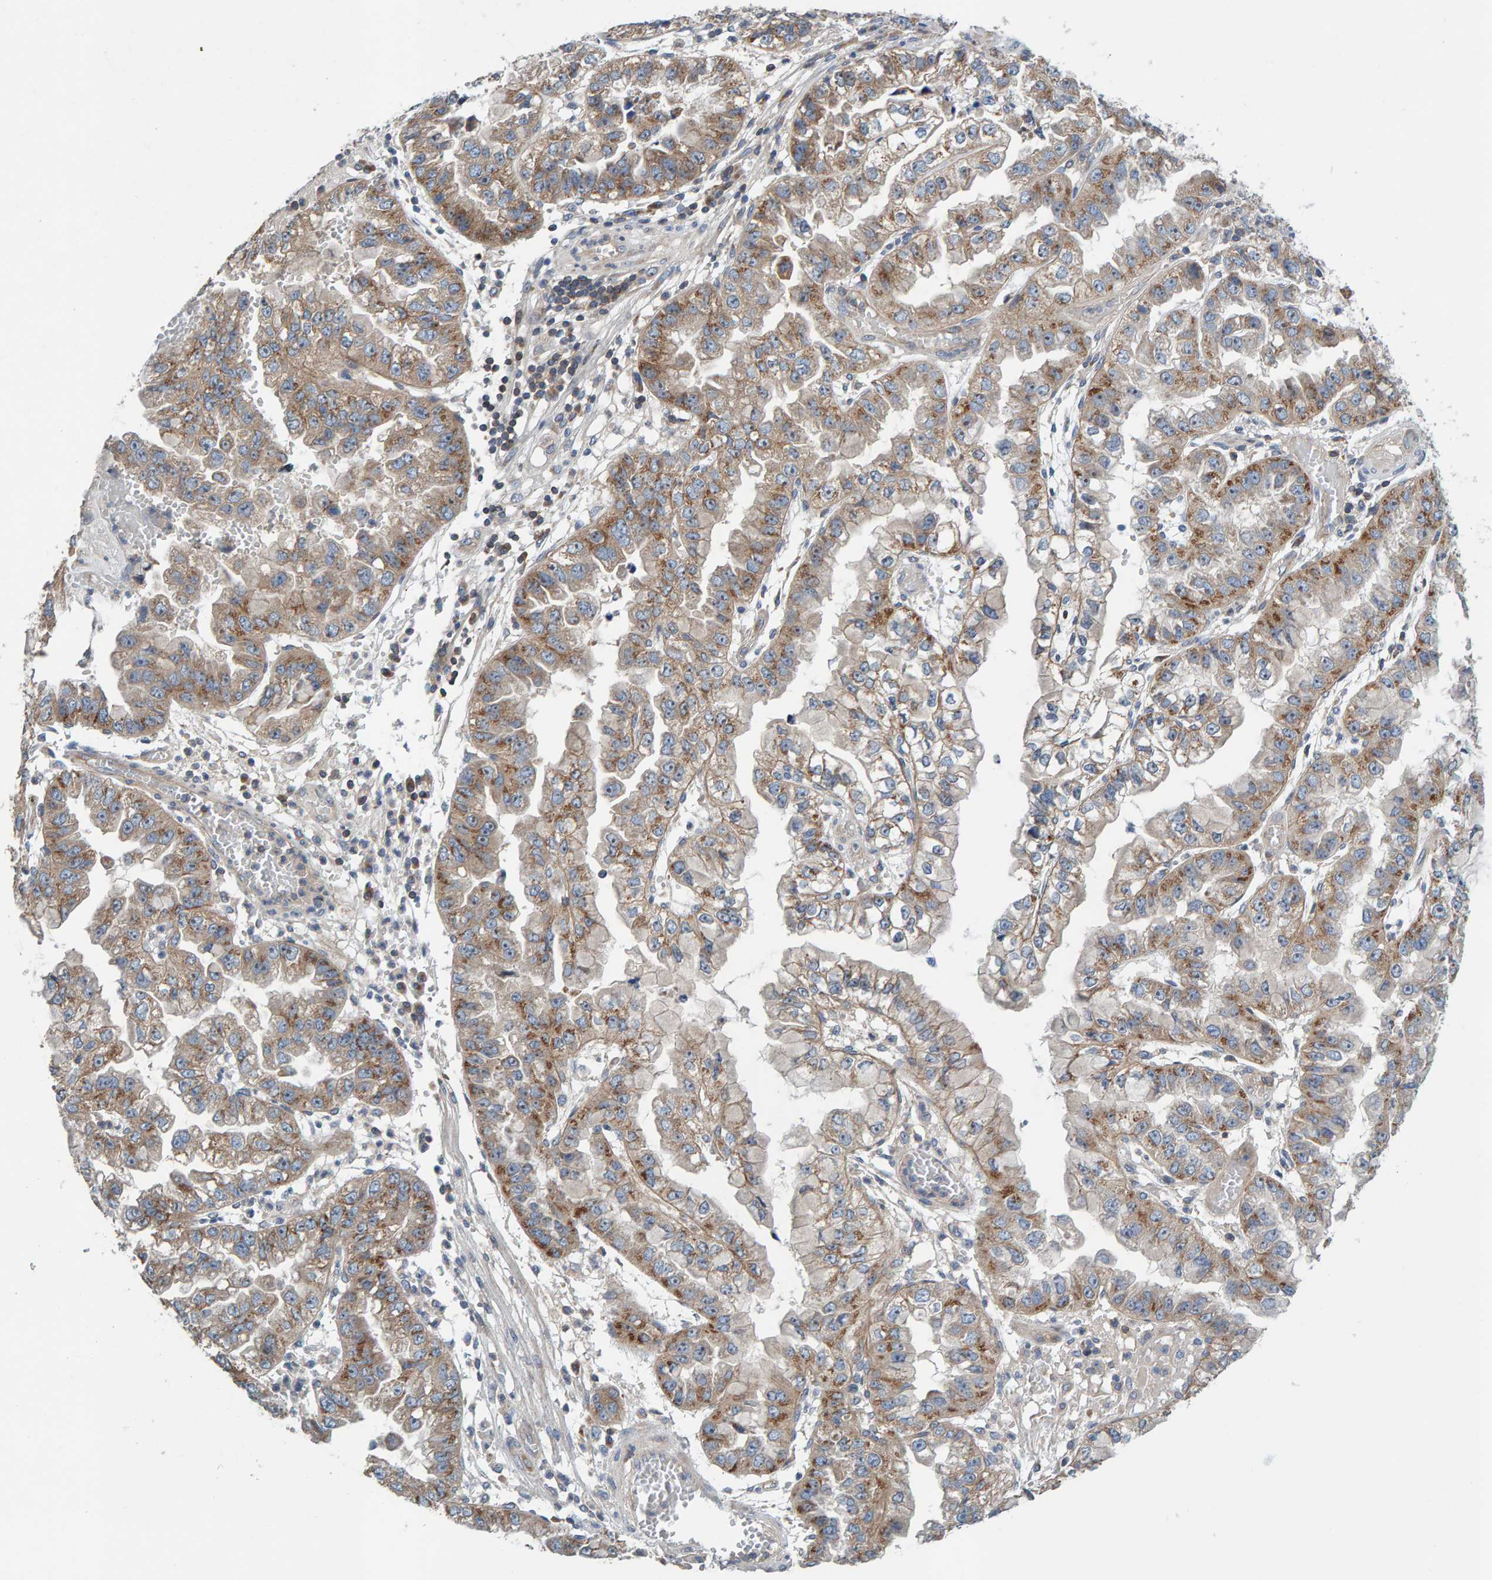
{"staining": {"intensity": "moderate", "quantity": ">75%", "location": "cytoplasmic/membranous"}, "tissue": "liver cancer", "cell_type": "Tumor cells", "image_type": "cancer", "snomed": [{"axis": "morphology", "description": "Cholangiocarcinoma"}, {"axis": "topography", "description": "Liver"}], "caption": "Tumor cells demonstrate moderate cytoplasmic/membranous positivity in approximately >75% of cells in cholangiocarcinoma (liver).", "gene": "CCM2", "patient": {"sex": "female", "age": 79}}